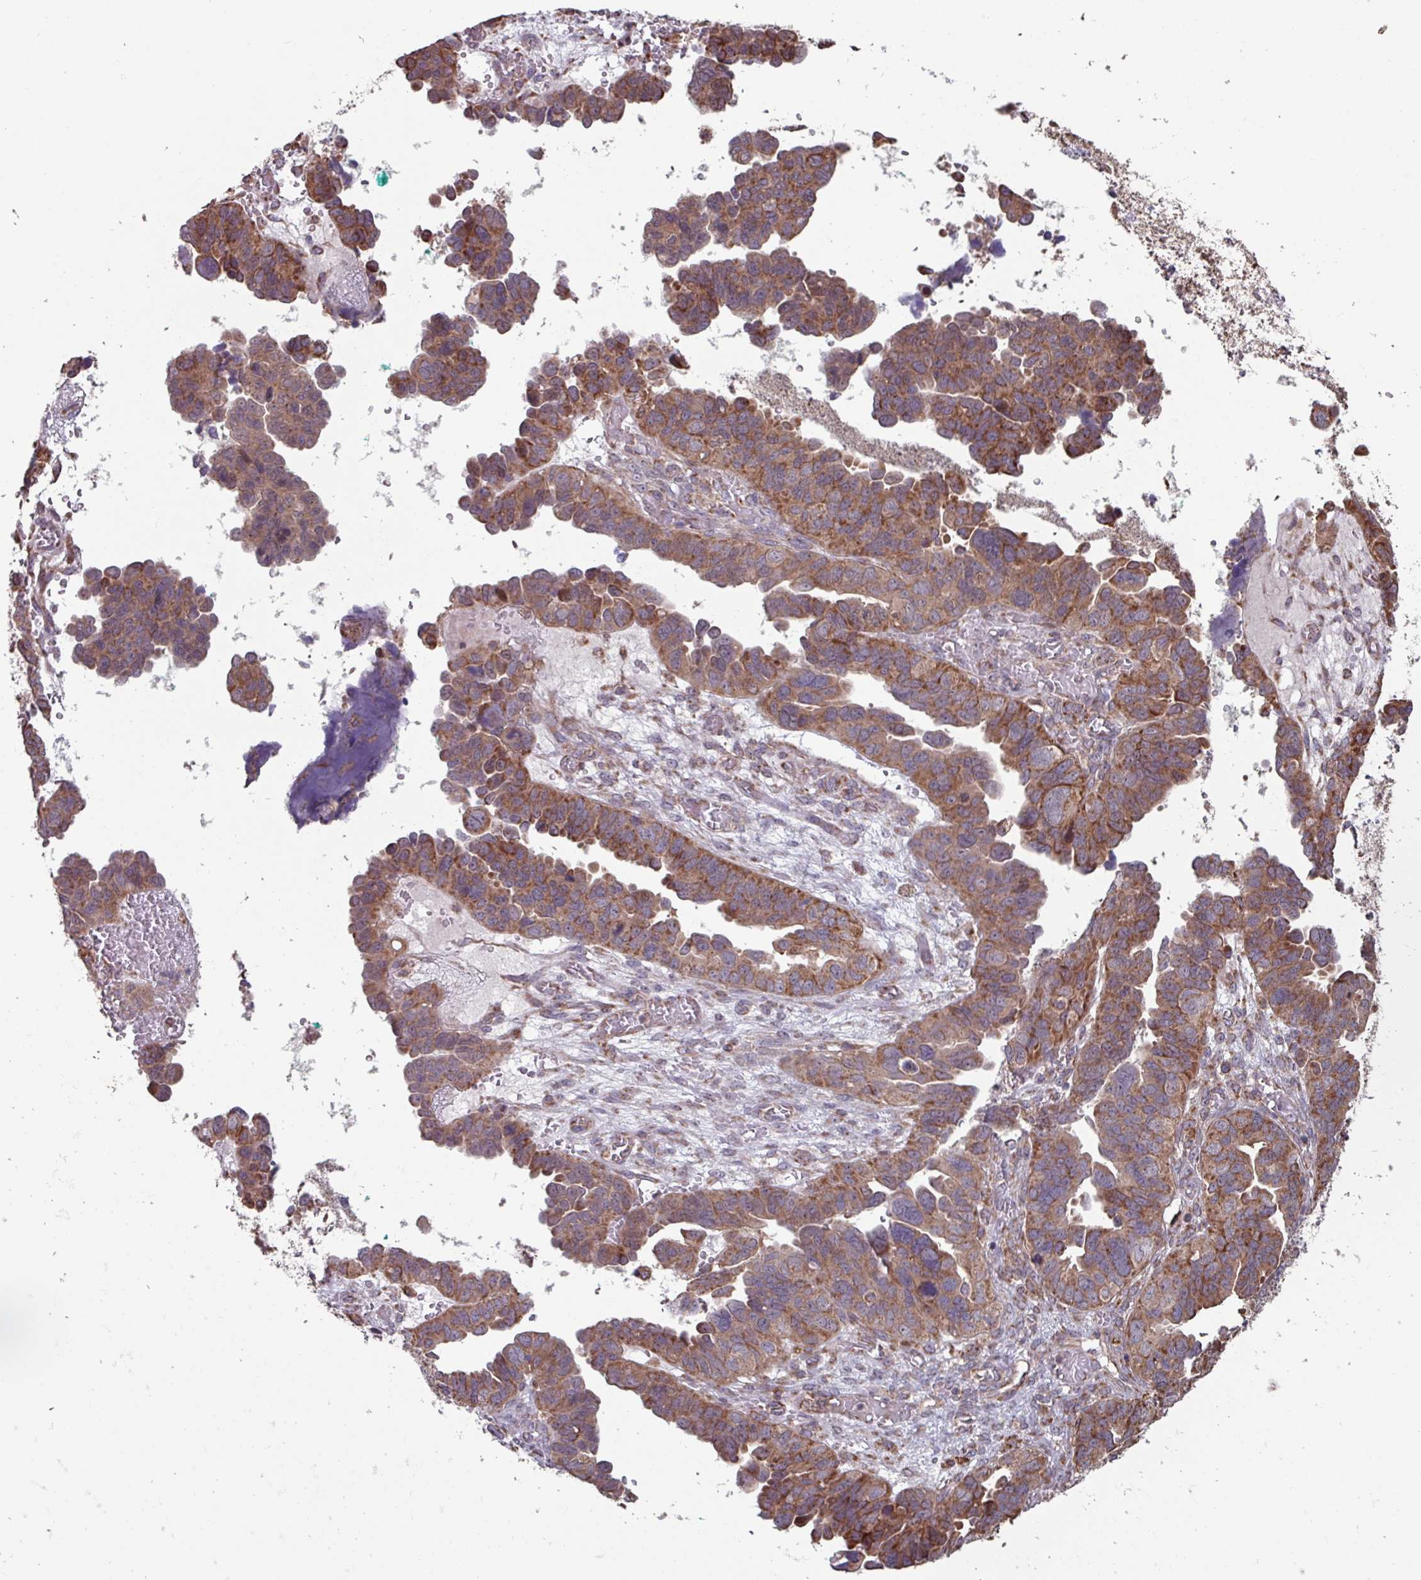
{"staining": {"intensity": "moderate", "quantity": ">75%", "location": "cytoplasmic/membranous"}, "tissue": "ovarian cancer", "cell_type": "Tumor cells", "image_type": "cancer", "snomed": [{"axis": "morphology", "description": "Cystadenocarcinoma, serous, NOS"}, {"axis": "topography", "description": "Ovary"}], "caption": "Immunohistochemistry (IHC) (DAB (3,3'-diaminobenzidine)) staining of ovarian serous cystadenocarcinoma reveals moderate cytoplasmic/membranous protein positivity in about >75% of tumor cells.", "gene": "COX7C", "patient": {"sex": "female", "age": 64}}